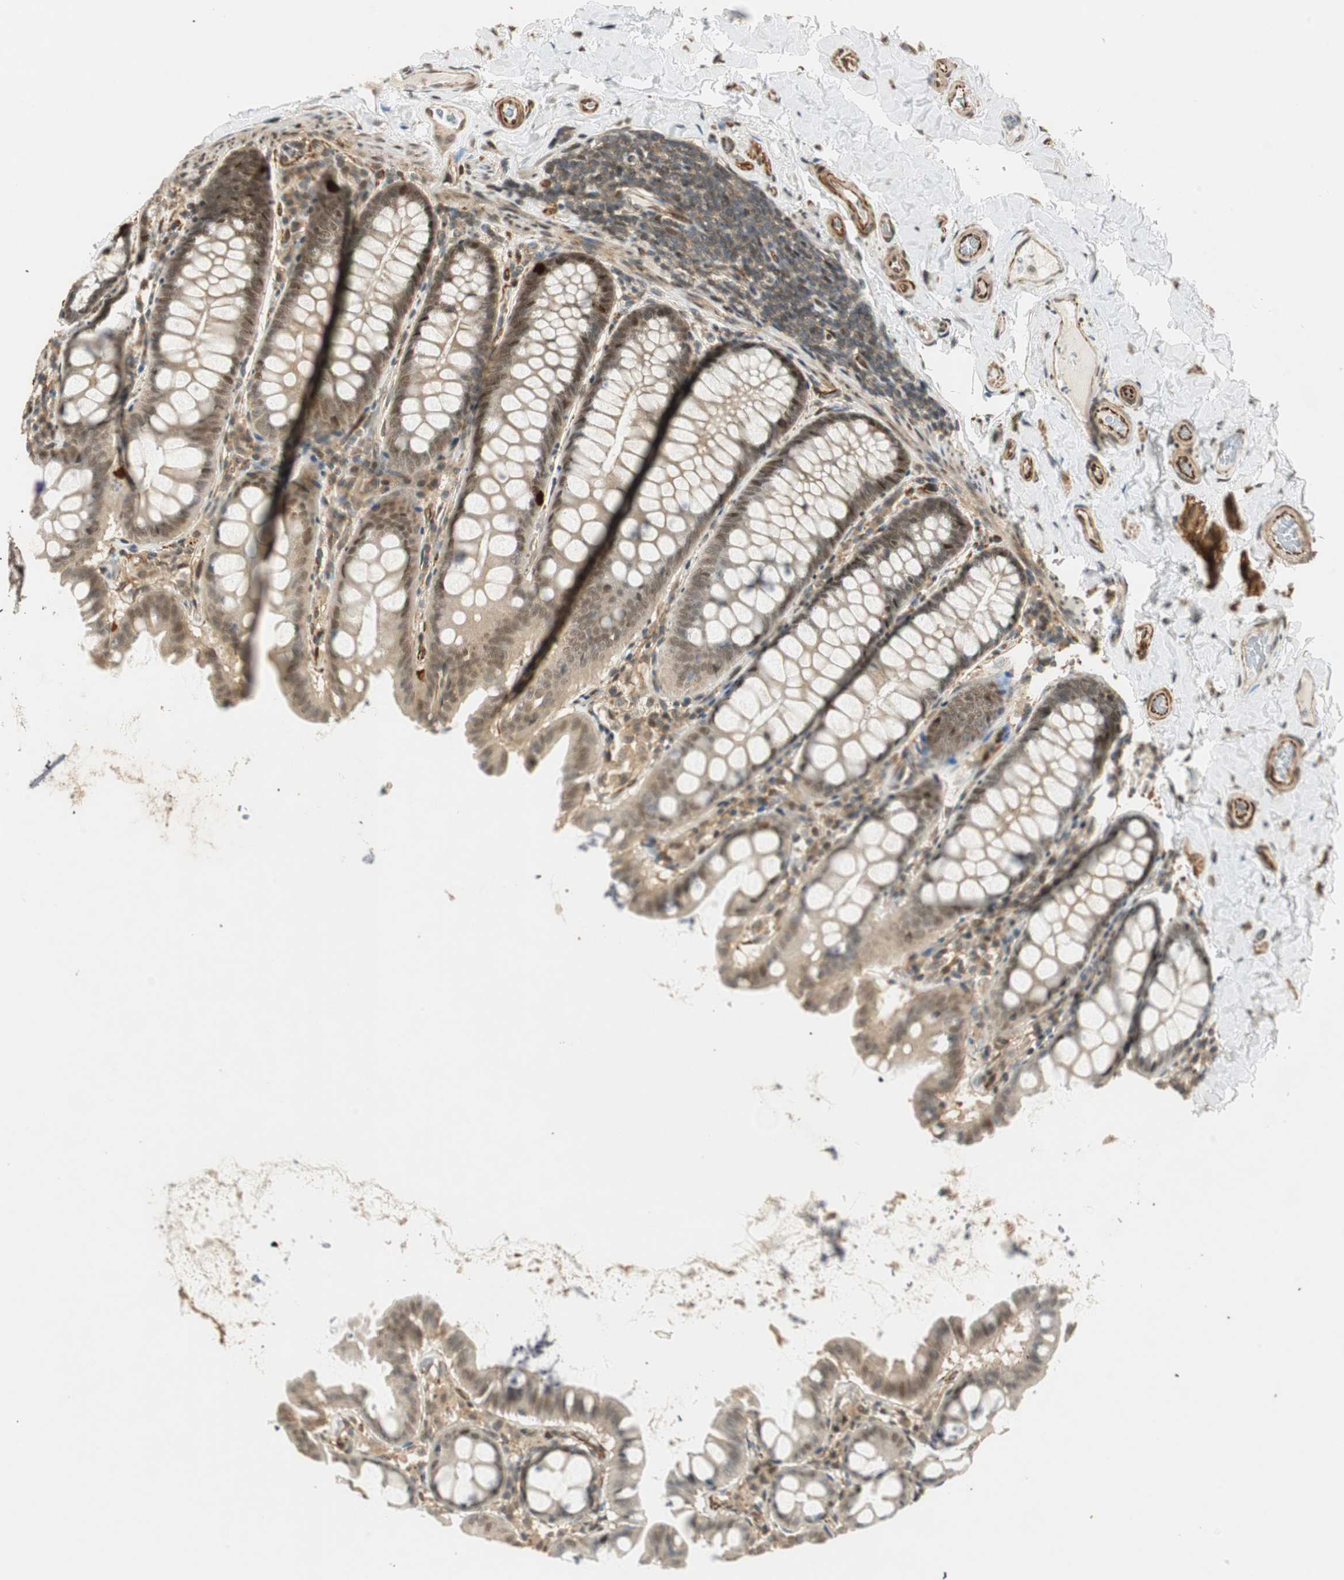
{"staining": {"intensity": "strong", "quantity": ">75%", "location": "cytoplasmic/membranous"}, "tissue": "colon", "cell_type": "Endothelial cells", "image_type": "normal", "snomed": [{"axis": "morphology", "description": "Normal tissue, NOS"}, {"axis": "topography", "description": "Colon"}], "caption": "Protein staining displays strong cytoplasmic/membranous staining in approximately >75% of endothelial cells in unremarkable colon. (Stains: DAB in brown, nuclei in blue, Microscopy: brightfield microscopy at high magnification).", "gene": "NES", "patient": {"sex": "female", "age": 61}}